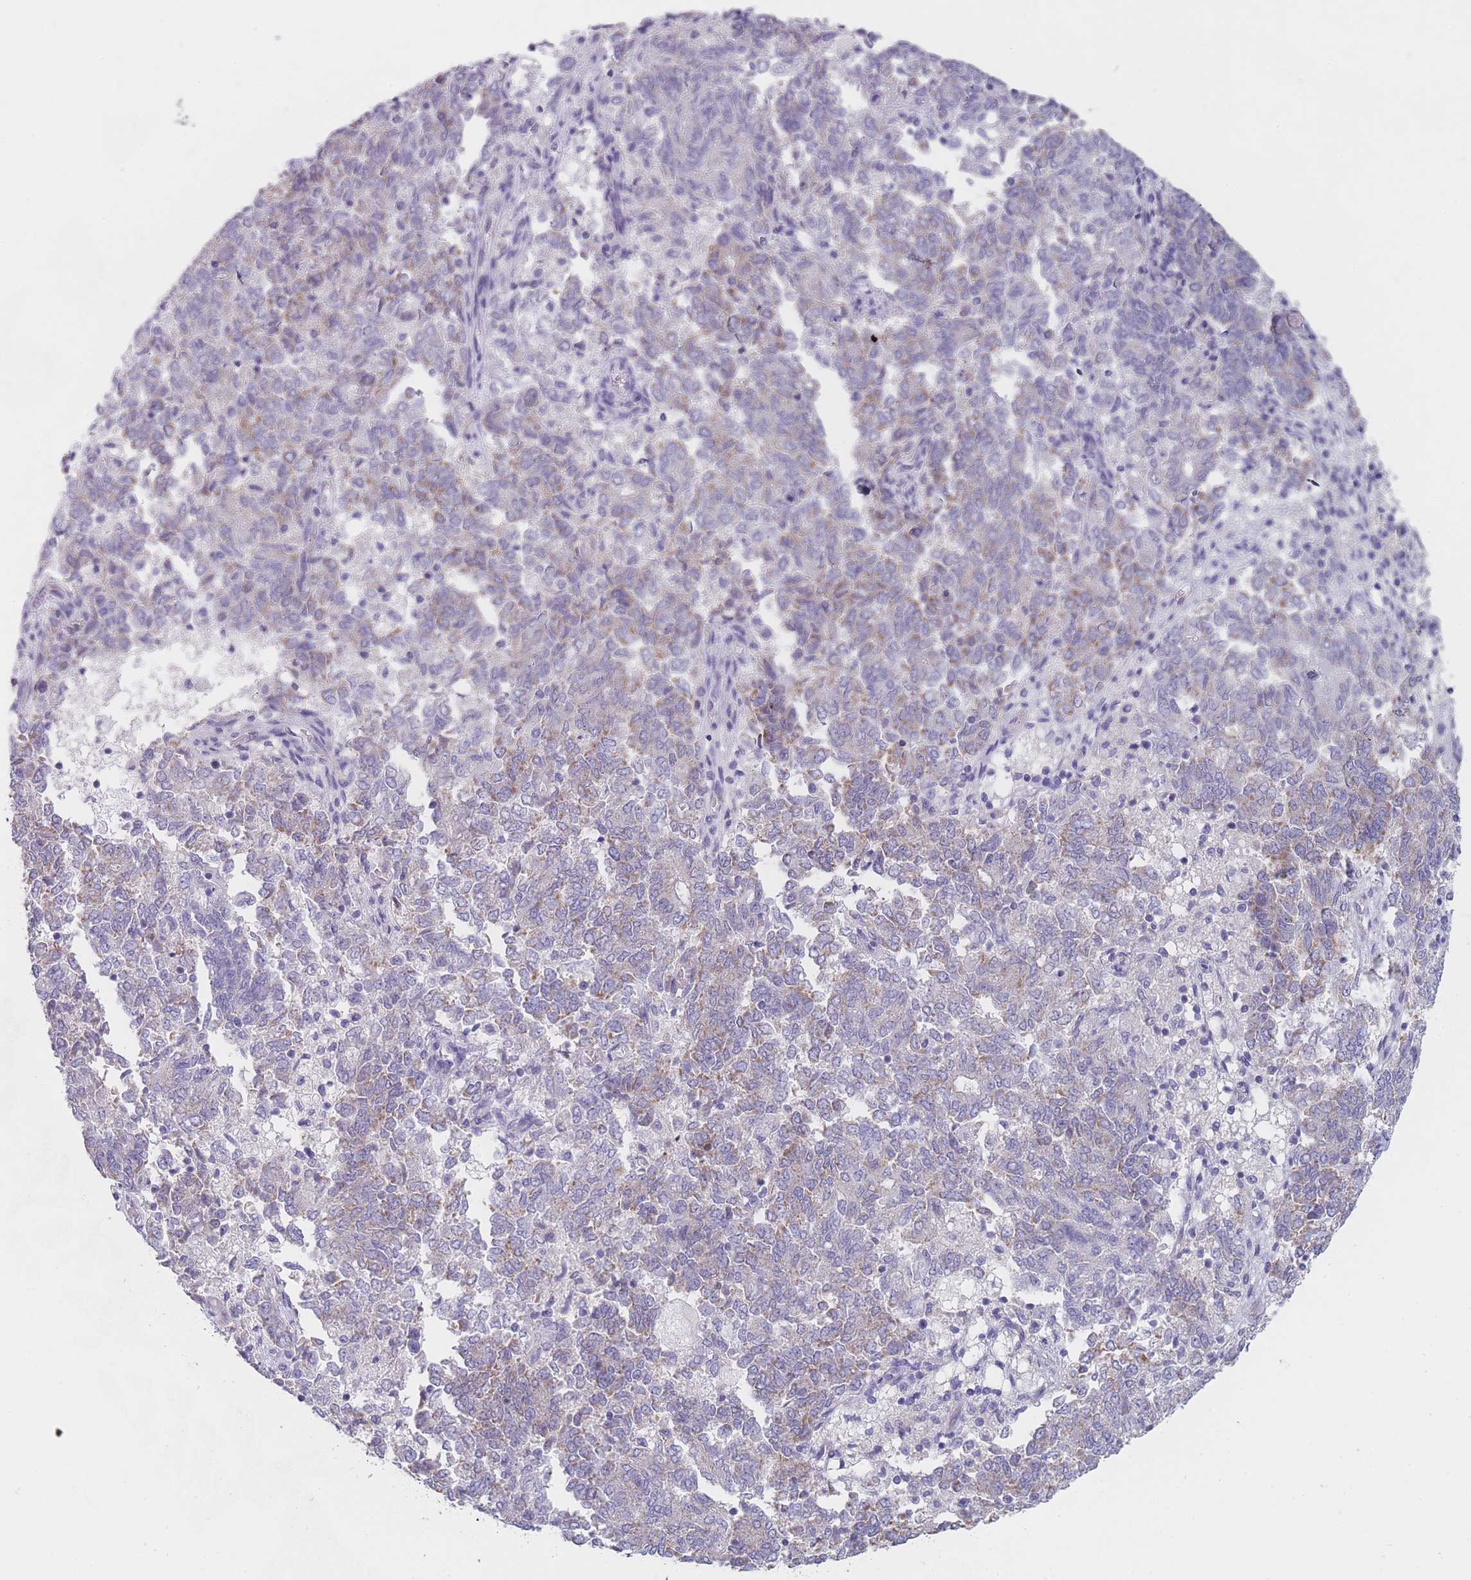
{"staining": {"intensity": "weak", "quantity": "25%-75%", "location": "cytoplasmic/membranous"}, "tissue": "endometrial cancer", "cell_type": "Tumor cells", "image_type": "cancer", "snomed": [{"axis": "morphology", "description": "Adenocarcinoma, NOS"}, {"axis": "topography", "description": "Endometrium"}], "caption": "Endometrial cancer stained for a protein (brown) shows weak cytoplasmic/membranous positive expression in about 25%-75% of tumor cells.", "gene": "MRPS14", "patient": {"sex": "female", "age": 80}}